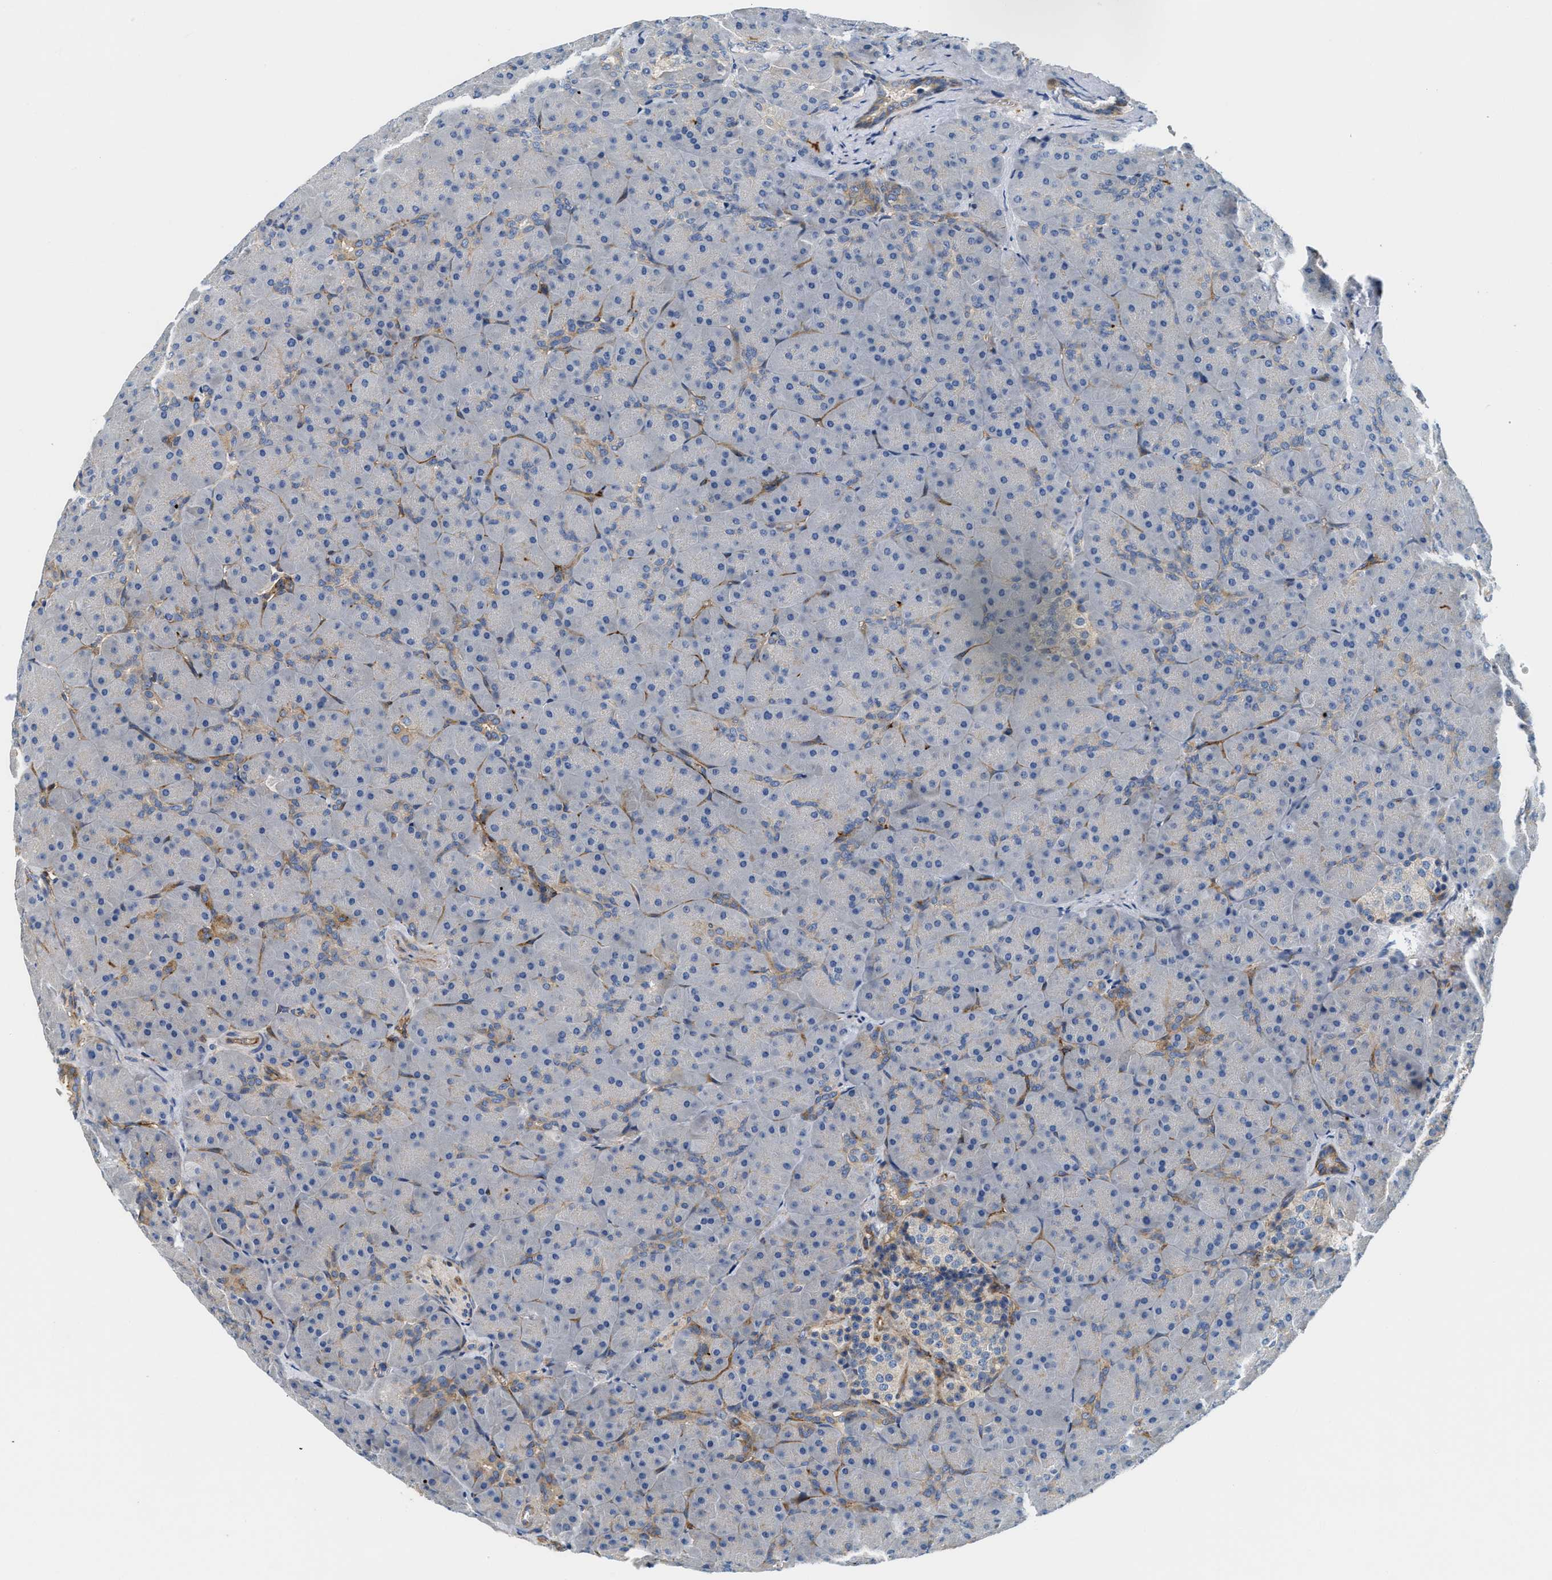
{"staining": {"intensity": "moderate", "quantity": "<25%", "location": "cytoplasmic/membranous"}, "tissue": "pancreas", "cell_type": "Exocrine glandular cells", "image_type": "normal", "snomed": [{"axis": "morphology", "description": "Normal tissue, NOS"}, {"axis": "topography", "description": "Pancreas"}], "caption": "Exocrine glandular cells display low levels of moderate cytoplasmic/membranous expression in about <25% of cells in normal human pancreas. The protein of interest is stained brown, and the nuclei are stained in blue (DAB IHC with brightfield microscopy, high magnification).", "gene": "NSUN7", "patient": {"sex": "male", "age": 66}}